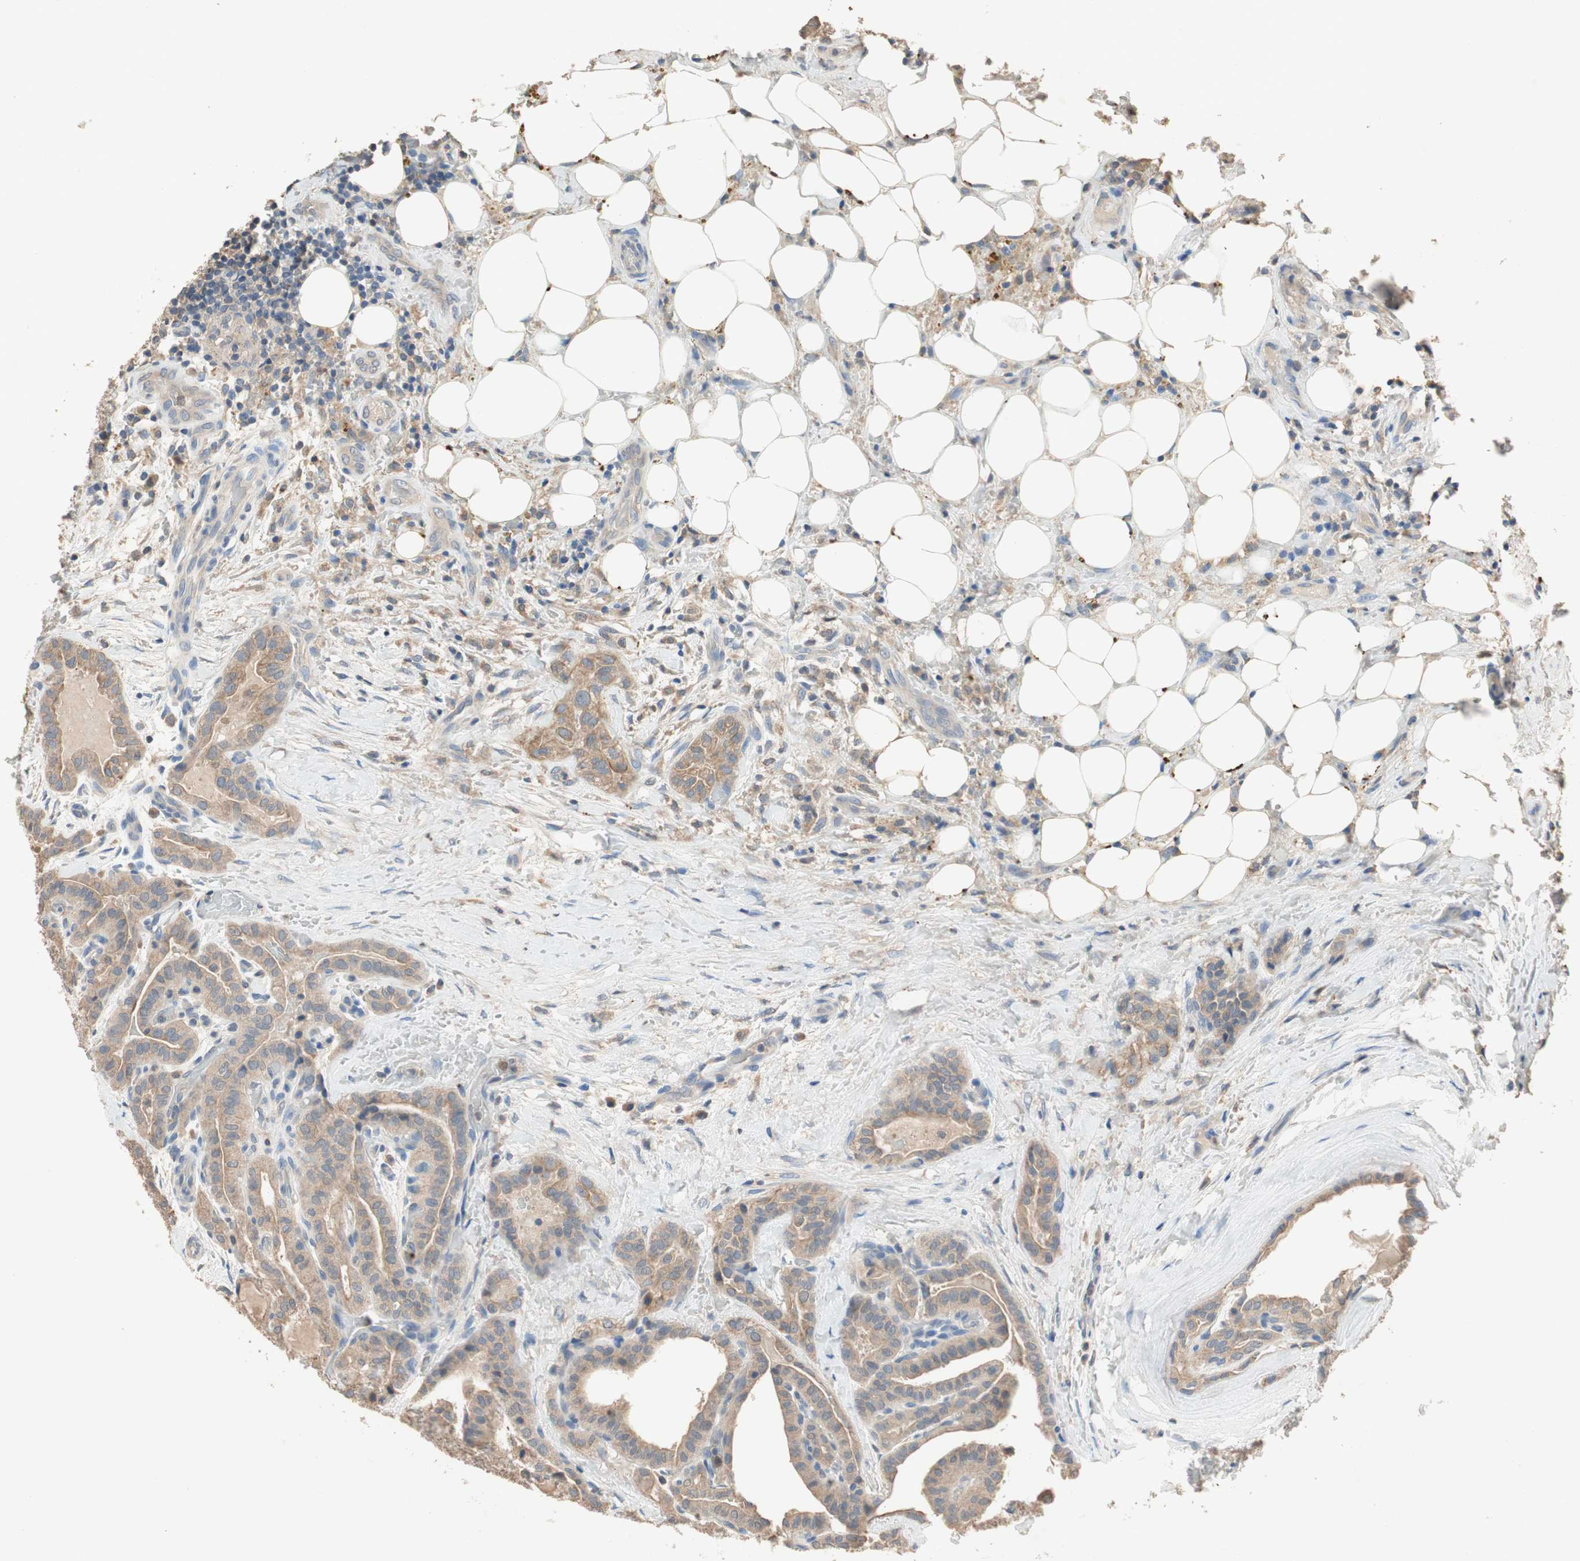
{"staining": {"intensity": "moderate", "quantity": ">75%", "location": "cytoplasmic/membranous"}, "tissue": "thyroid cancer", "cell_type": "Tumor cells", "image_type": "cancer", "snomed": [{"axis": "morphology", "description": "Papillary adenocarcinoma, NOS"}, {"axis": "topography", "description": "Thyroid gland"}], "caption": "Thyroid papillary adenocarcinoma was stained to show a protein in brown. There is medium levels of moderate cytoplasmic/membranous expression in approximately >75% of tumor cells.", "gene": "ADAP1", "patient": {"sex": "male", "age": 77}}